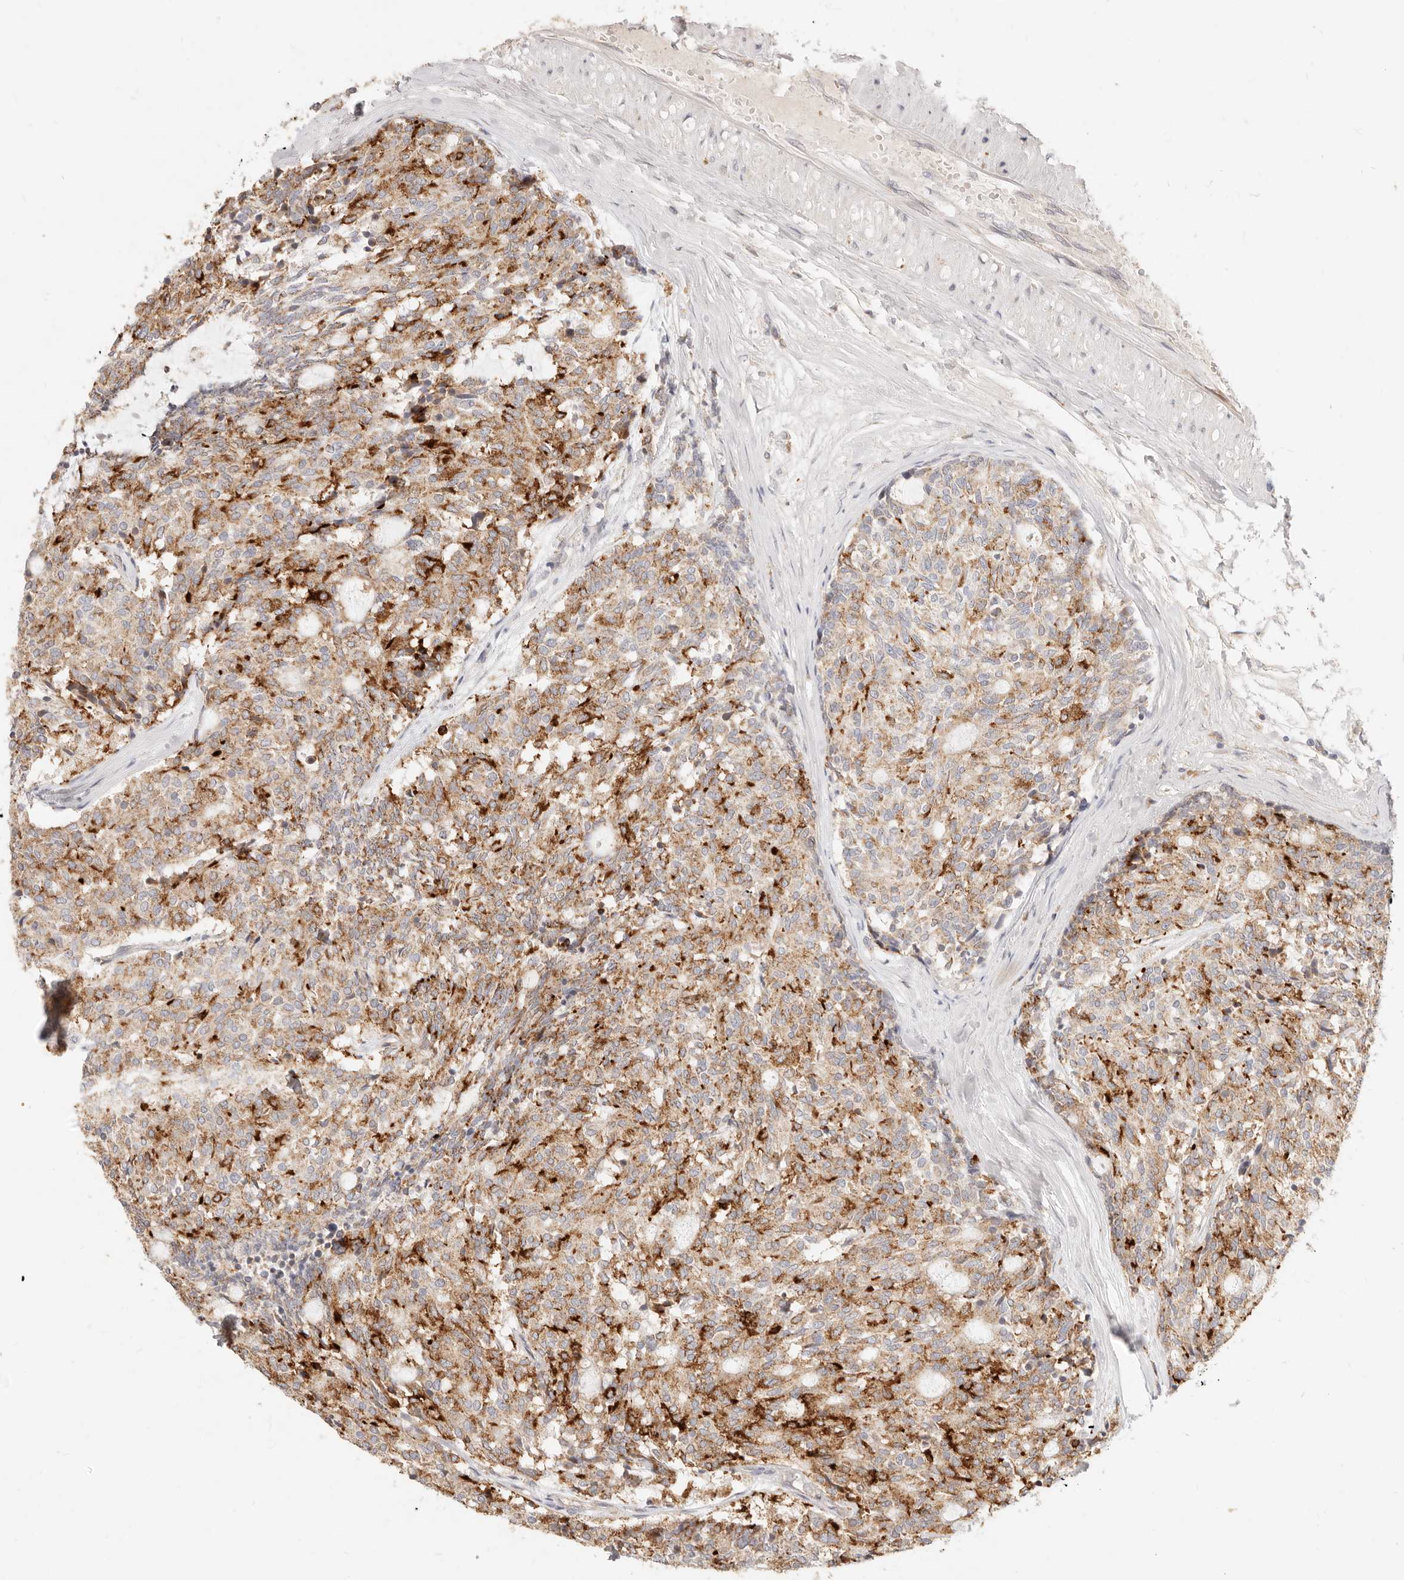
{"staining": {"intensity": "moderate", "quantity": "25%-75%", "location": "cytoplasmic/membranous"}, "tissue": "carcinoid", "cell_type": "Tumor cells", "image_type": "cancer", "snomed": [{"axis": "morphology", "description": "Carcinoid, malignant, NOS"}, {"axis": "topography", "description": "Pancreas"}], "caption": "A medium amount of moderate cytoplasmic/membranous staining is present in about 25%-75% of tumor cells in carcinoid tissue.", "gene": "ACOX1", "patient": {"sex": "female", "age": 54}}